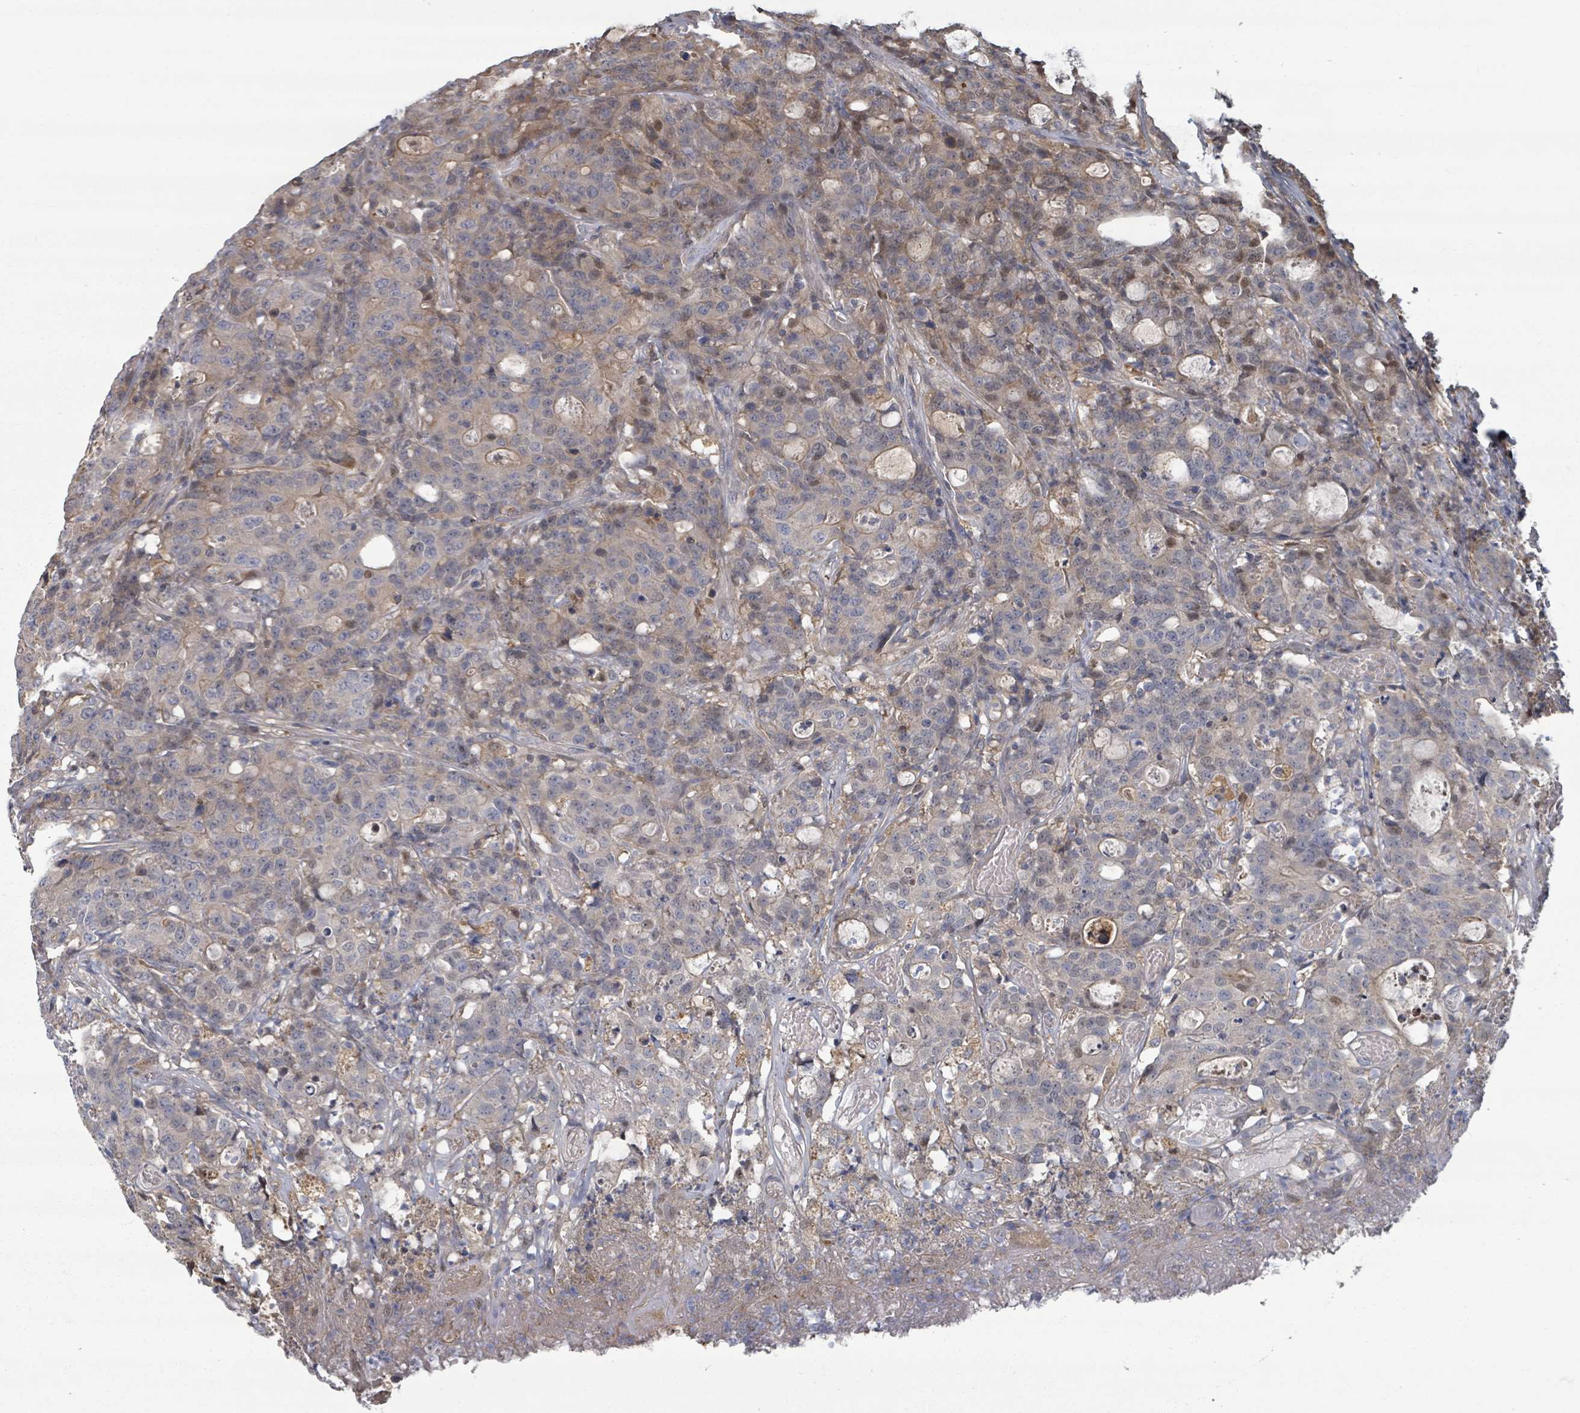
{"staining": {"intensity": "weak", "quantity": "<25%", "location": "cytoplasmic/membranous"}, "tissue": "colorectal cancer", "cell_type": "Tumor cells", "image_type": "cancer", "snomed": [{"axis": "morphology", "description": "Adenocarcinoma, NOS"}, {"axis": "topography", "description": "Colon"}], "caption": "This is a micrograph of immunohistochemistry (IHC) staining of colorectal cancer, which shows no staining in tumor cells.", "gene": "GABBR1", "patient": {"sex": "male", "age": 83}}